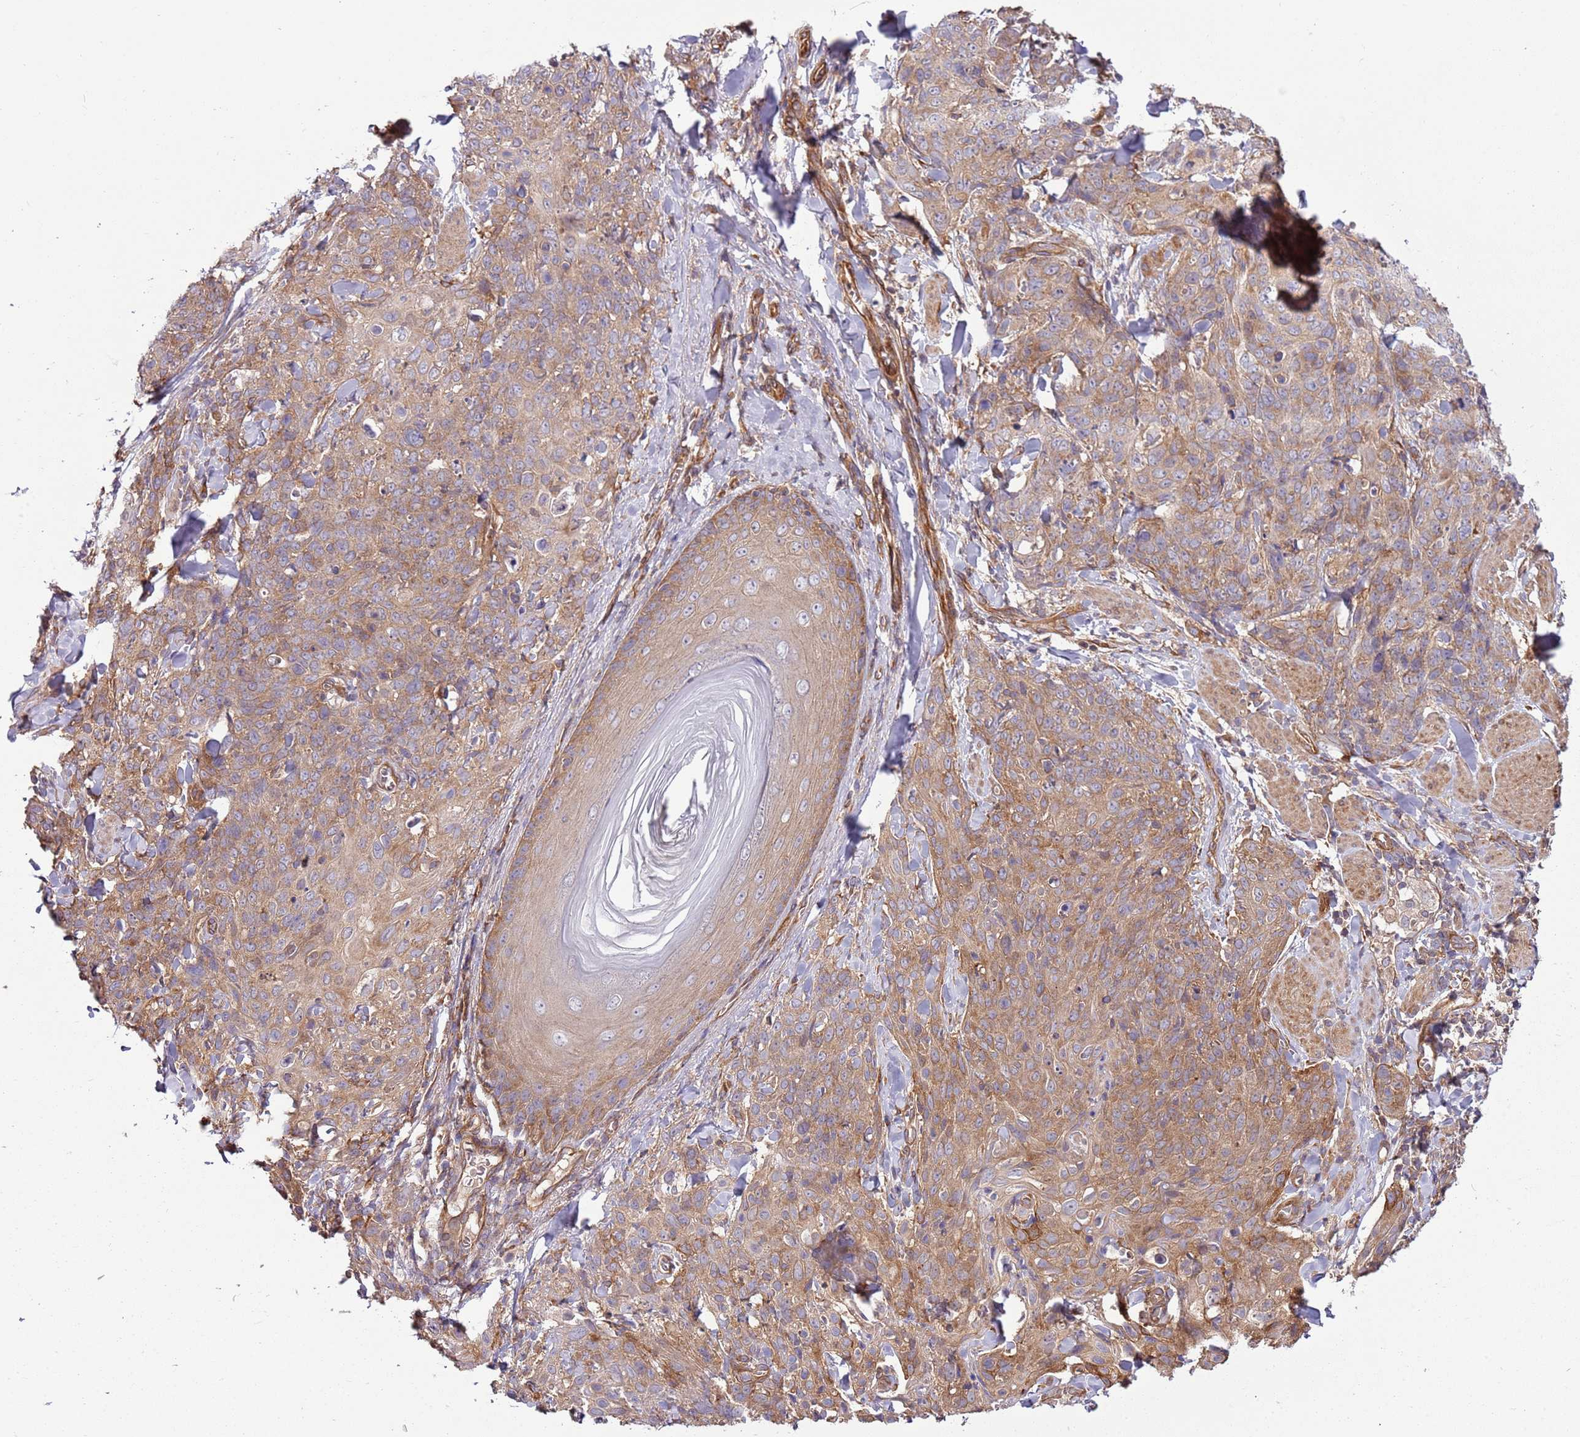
{"staining": {"intensity": "moderate", "quantity": "25%-75%", "location": "cytoplasmic/membranous"}, "tissue": "skin cancer", "cell_type": "Tumor cells", "image_type": "cancer", "snomed": [{"axis": "morphology", "description": "Squamous cell carcinoma, NOS"}, {"axis": "topography", "description": "Skin"}, {"axis": "topography", "description": "Vulva"}], "caption": "IHC of human skin cancer displays medium levels of moderate cytoplasmic/membranous positivity in approximately 25%-75% of tumor cells.", "gene": "GNL1", "patient": {"sex": "female", "age": 85}}